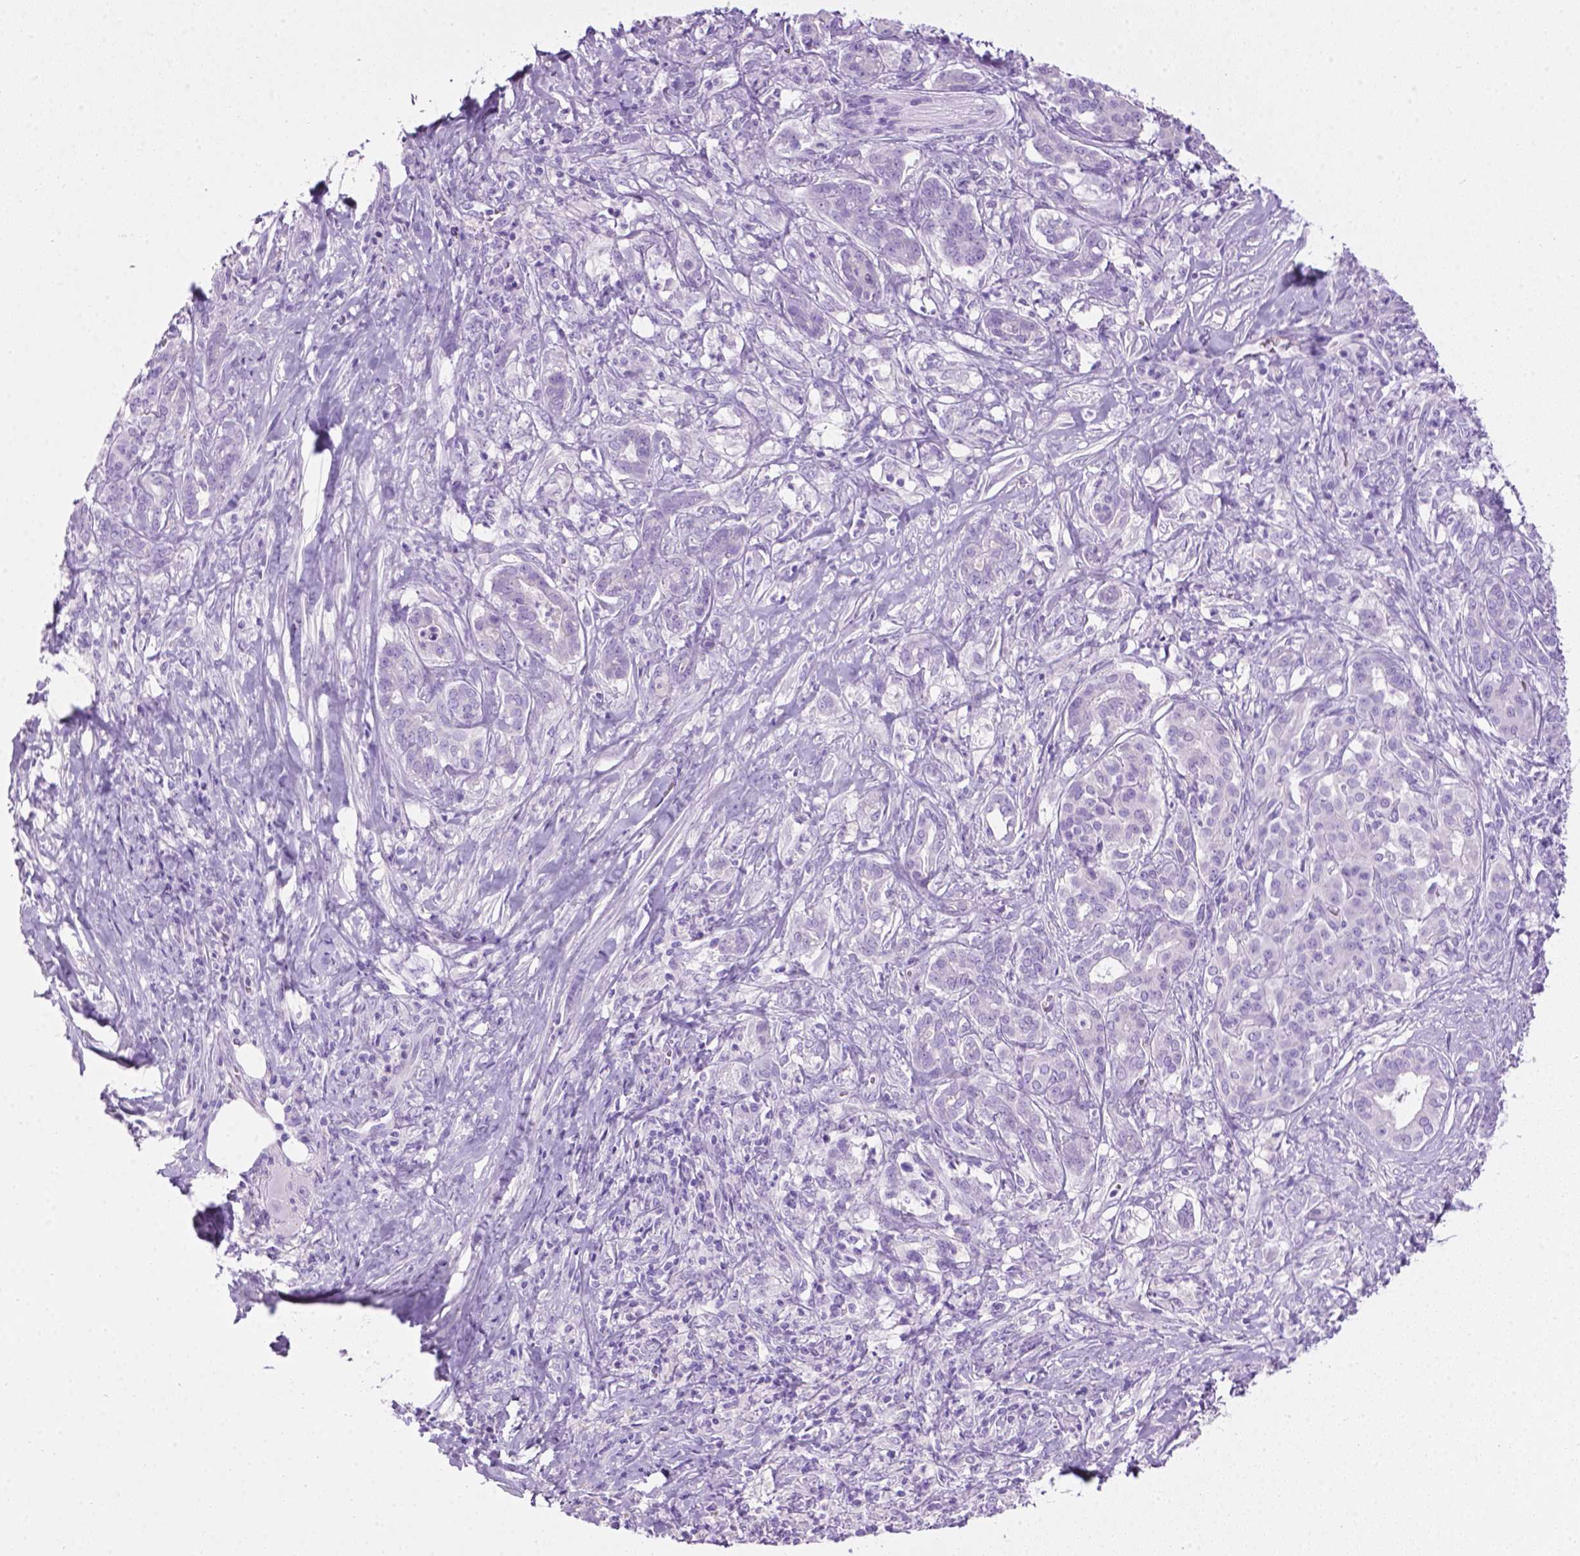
{"staining": {"intensity": "negative", "quantity": "none", "location": "none"}, "tissue": "pancreatic cancer", "cell_type": "Tumor cells", "image_type": "cancer", "snomed": [{"axis": "morphology", "description": "Normal tissue, NOS"}, {"axis": "morphology", "description": "Inflammation, NOS"}, {"axis": "morphology", "description": "Adenocarcinoma, NOS"}, {"axis": "topography", "description": "Pancreas"}], "caption": "Immunohistochemistry histopathology image of human adenocarcinoma (pancreatic) stained for a protein (brown), which demonstrates no expression in tumor cells.", "gene": "LELP1", "patient": {"sex": "male", "age": 57}}